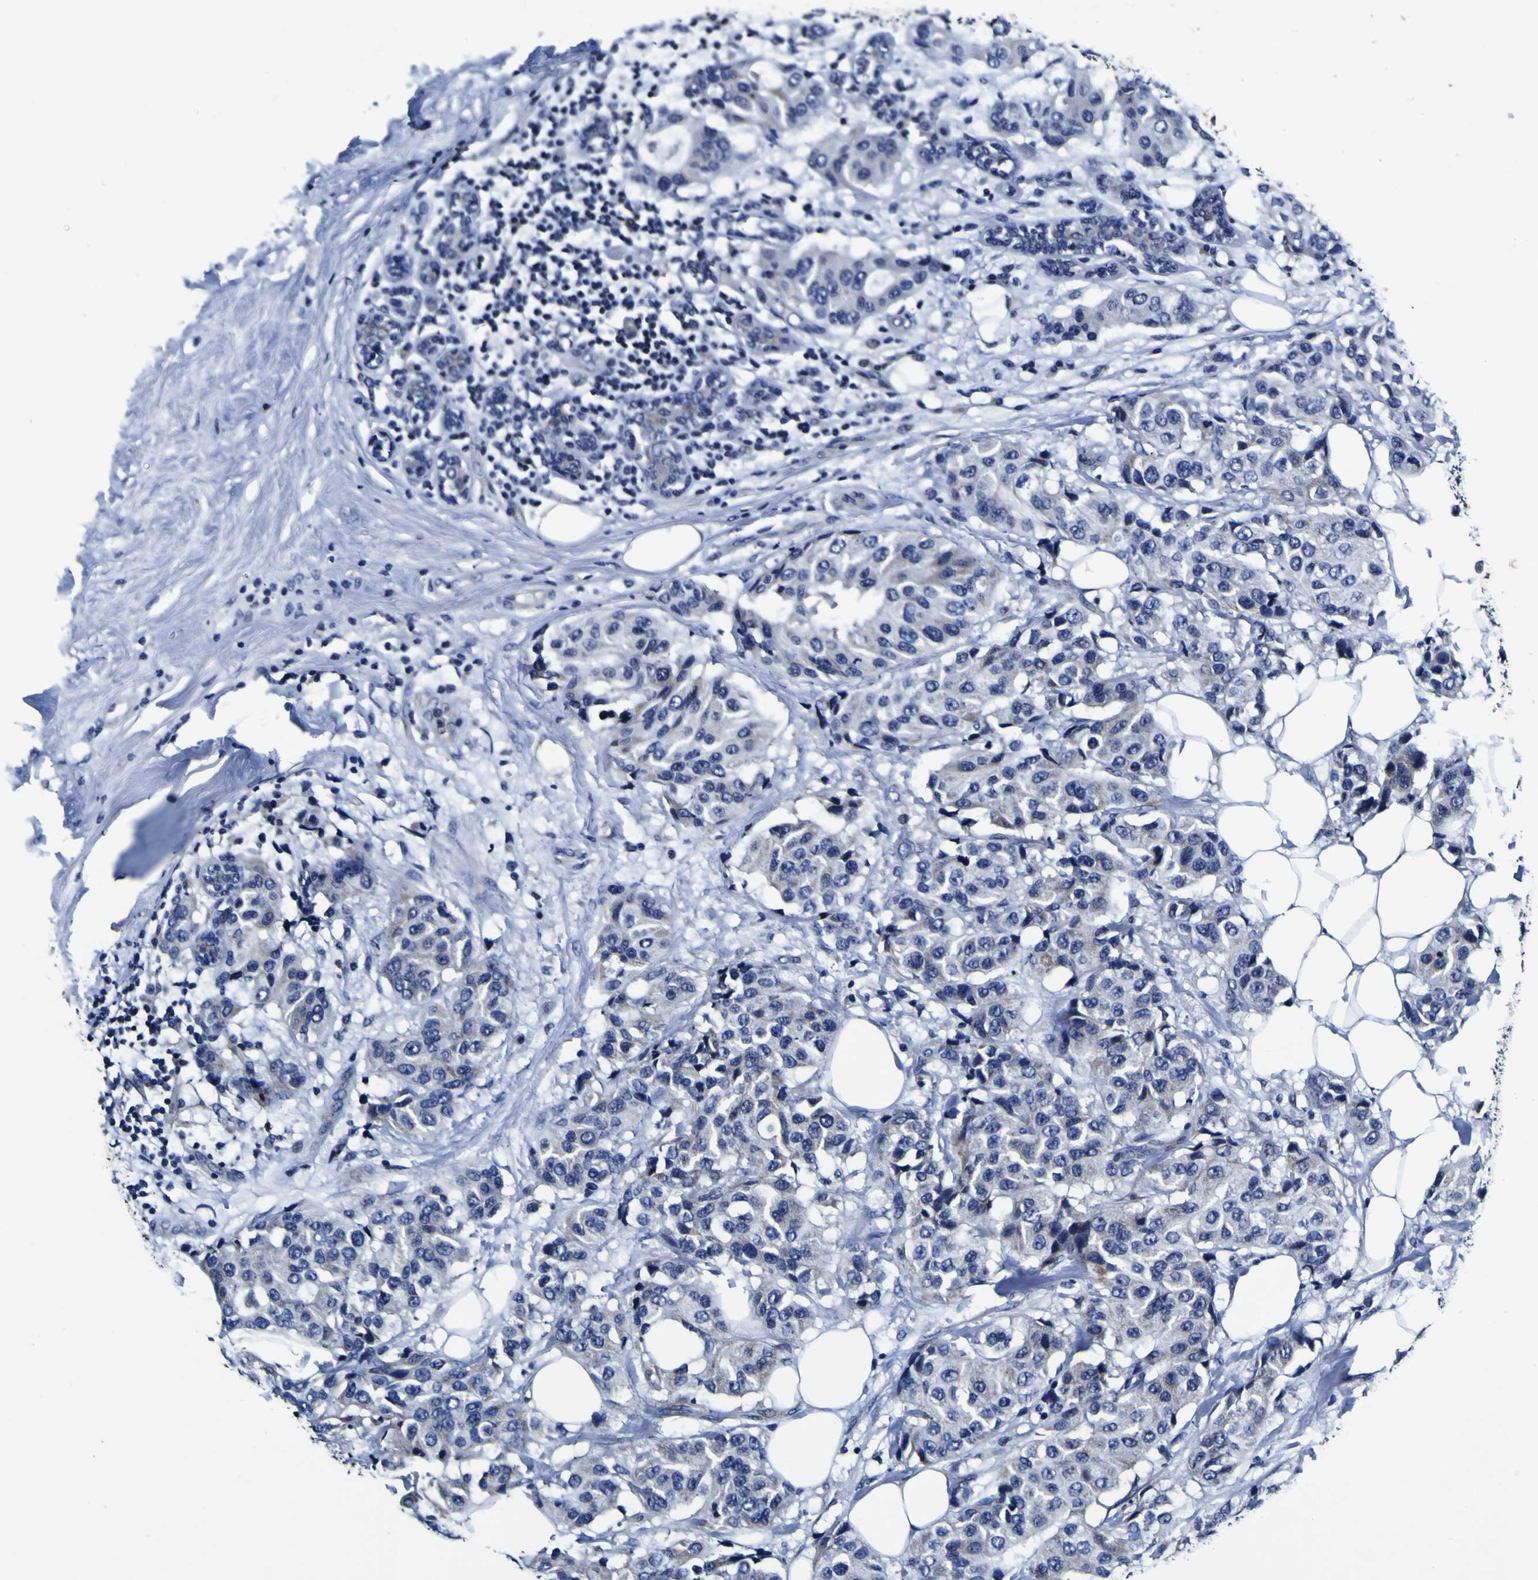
{"staining": {"intensity": "negative", "quantity": "none", "location": "none"}, "tissue": "breast cancer", "cell_type": "Tumor cells", "image_type": "cancer", "snomed": [{"axis": "morphology", "description": "Normal tissue, NOS"}, {"axis": "morphology", "description": "Duct carcinoma"}, {"axis": "topography", "description": "Breast"}], "caption": "An IHC image of breast cancer is shown. There is no staining in tumor cells of breast cancer.", "gene": "PANK4", "patient": {"sex": "female", "age": 39}}